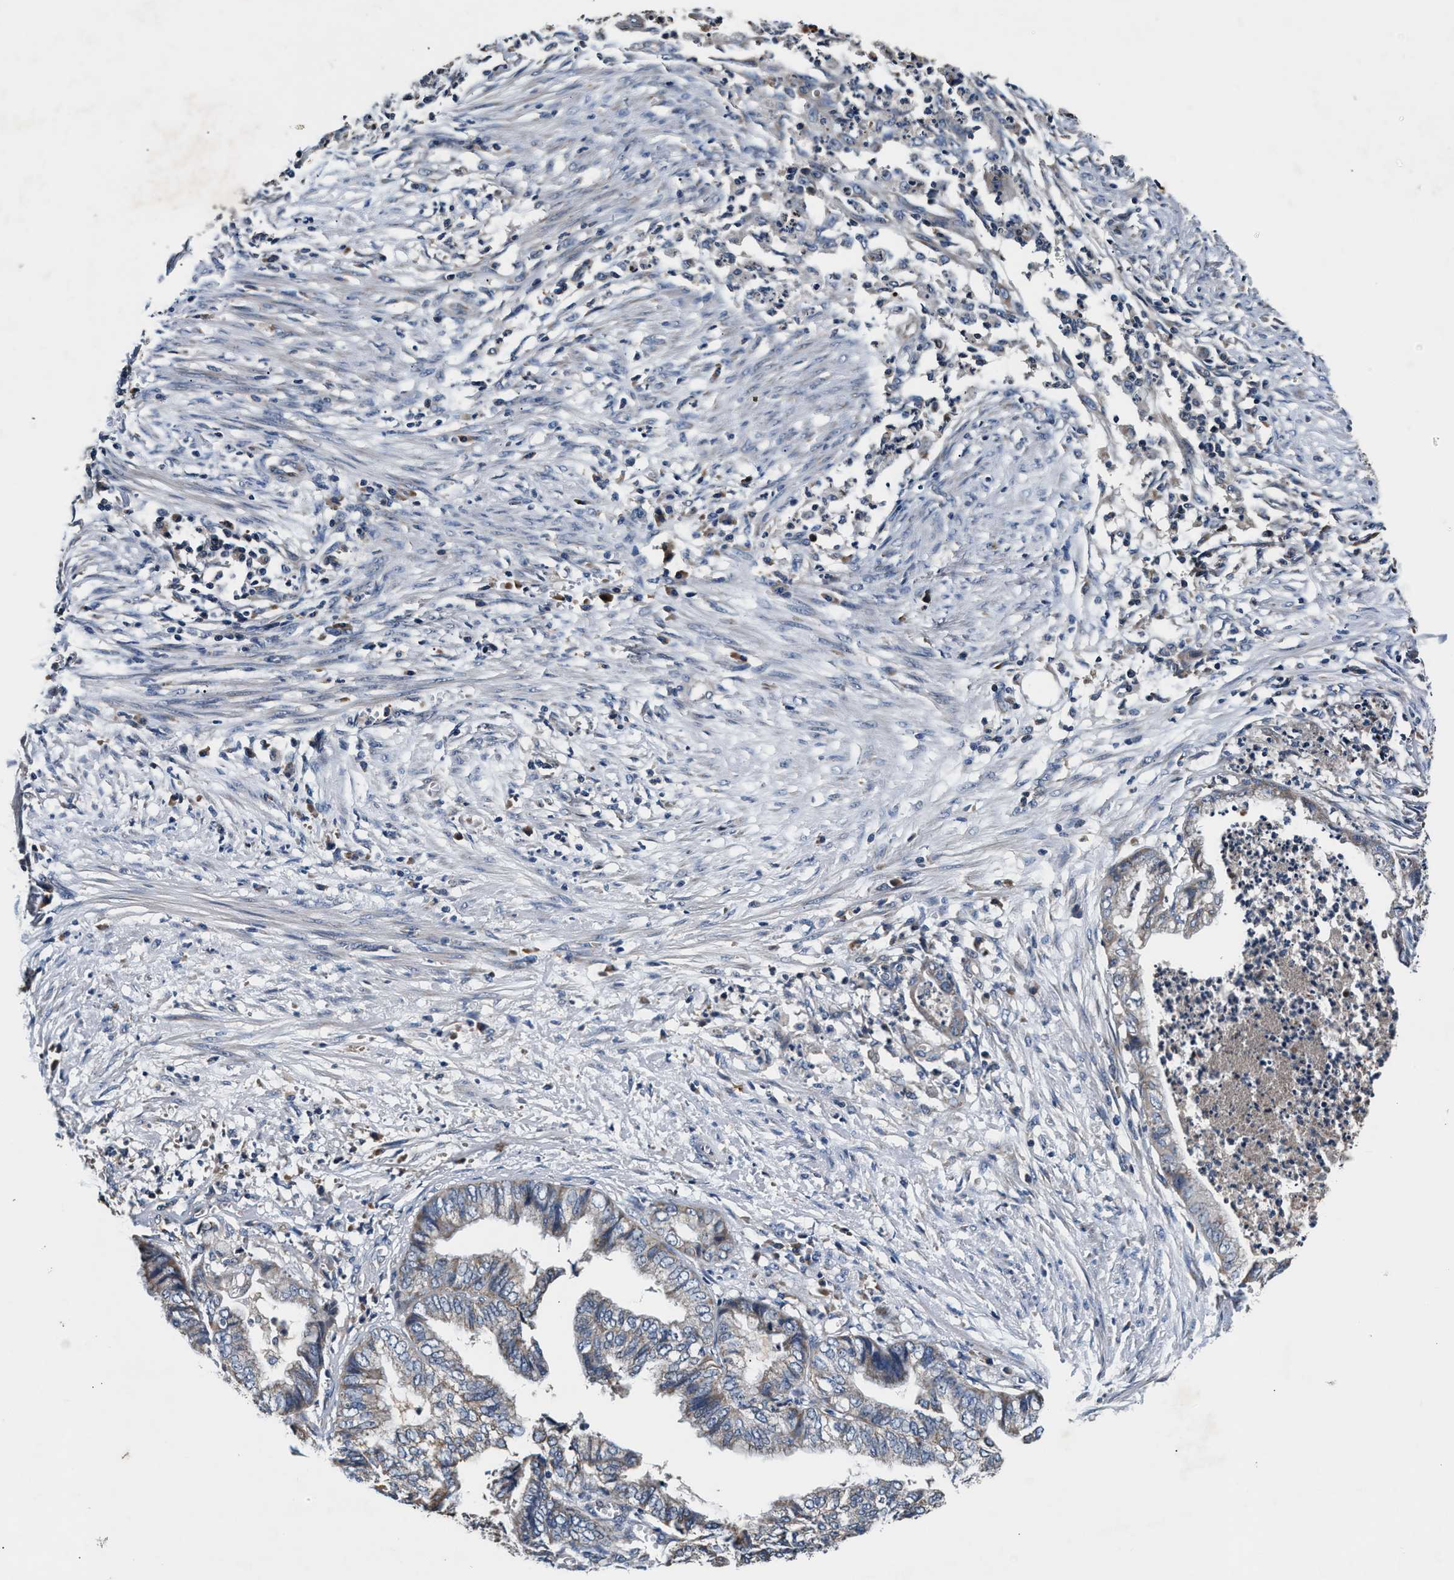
{"staining": {"intensity": "weak", "quantity": "<25%", "location": "cytoplasmic/membranous"}, "tissue": "endometrial cancer", "cell_type": "Tumor cells", "image_type": "cancer", "snomed": [{"axis": "morphology", "description": "Necrosis, NOS"}, {"axis": "morphology", "description": "Adenocarcinoma, NOS"}, {"axis": "topography", "description": "Endometrium"}], "caption": "IHC image of neoplastic tissue: human endometrial adenocarcinoma stained with DAB displays no significant protein staining in tumor cells.", "gene": "IMMT", "patient": {"sex": "female", "age": 79}}